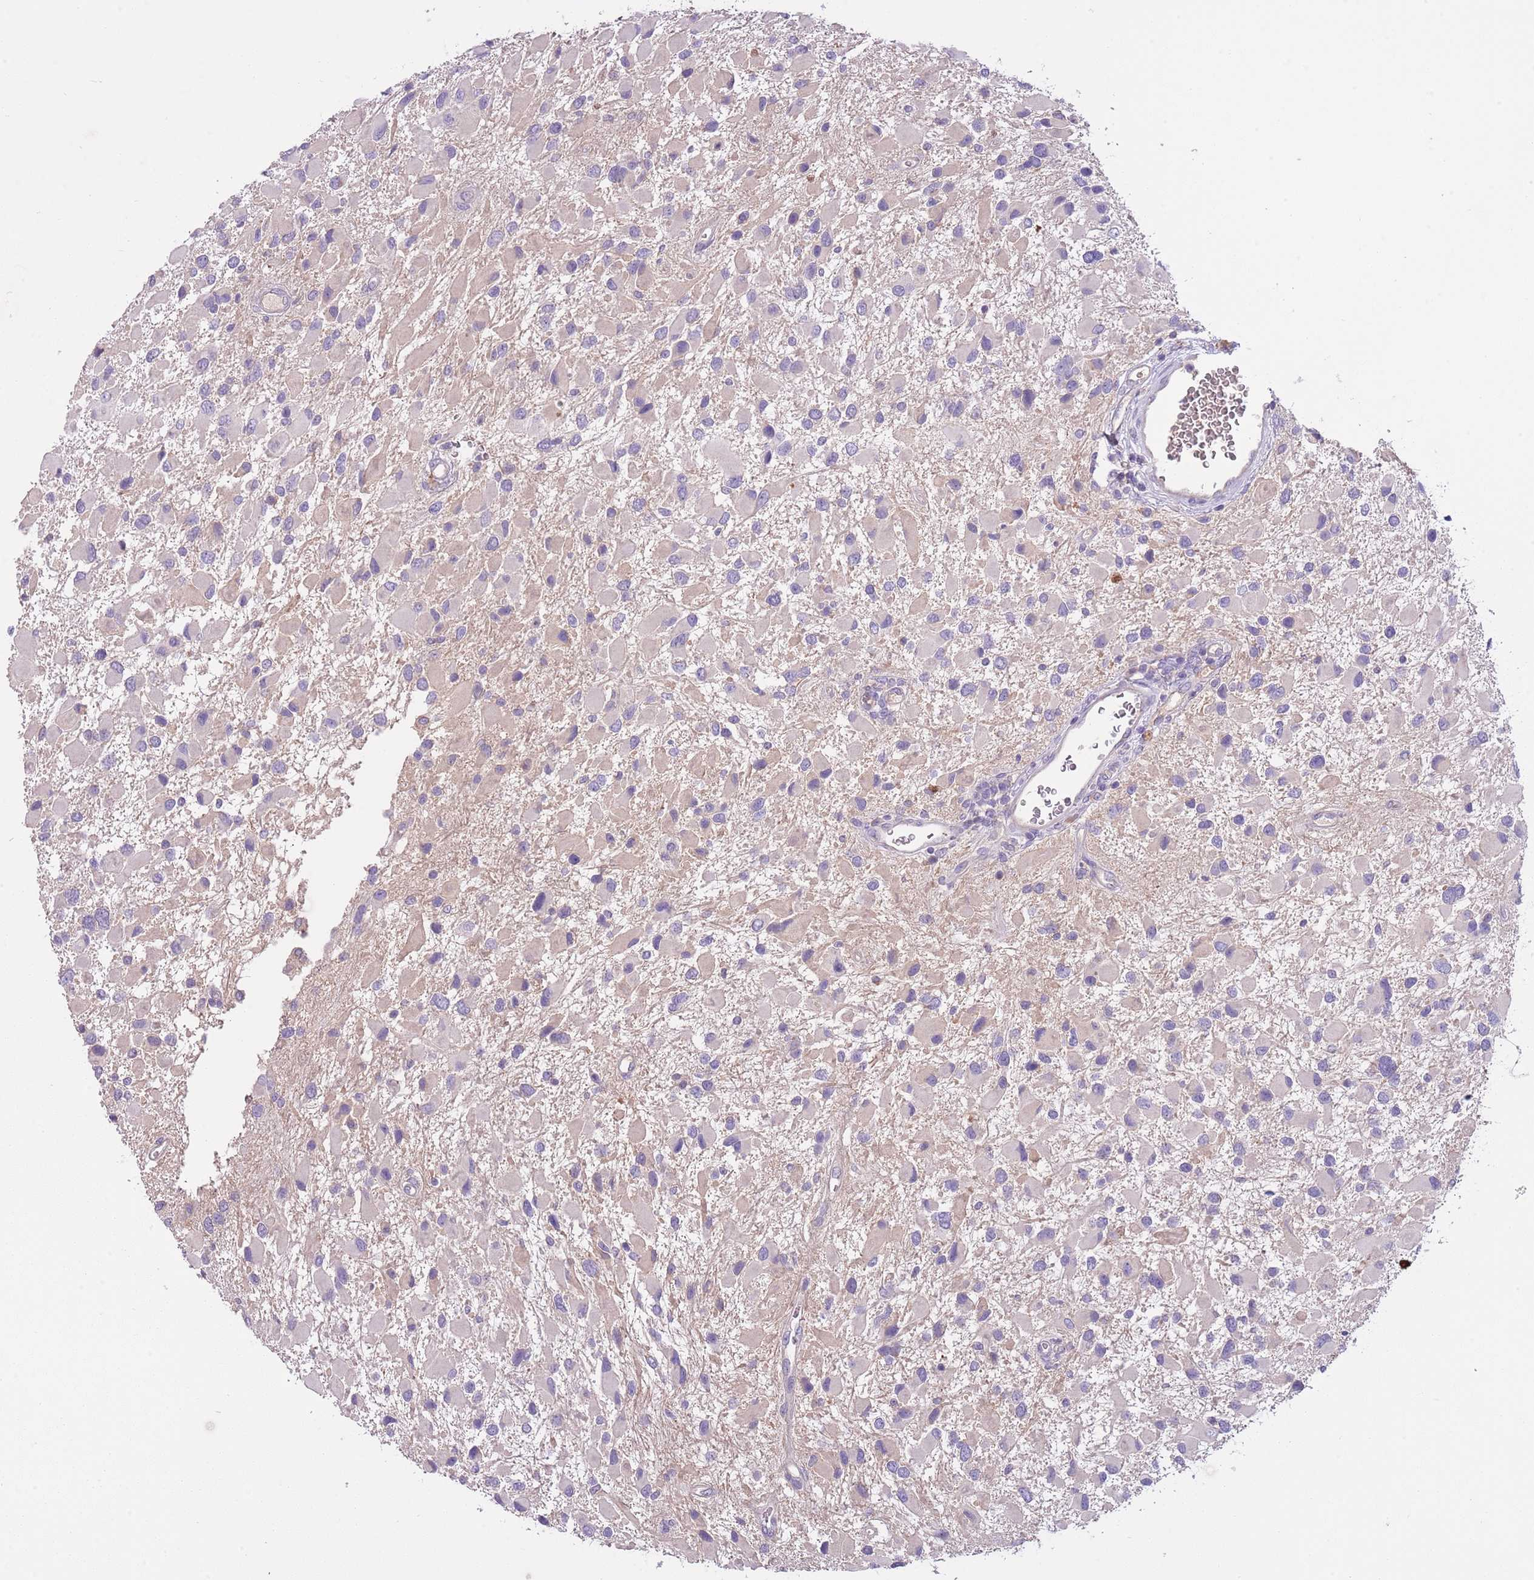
{"staining": {"intensity": "negative", "quantity": "none", "location": "none"}, "tissue": "glioma", "cell_type": "Tumor cells", "image_type": "cancer", "snomed": [{"axis": "morphology", "description": "Glioma, malignant, High grade"}, {"axis": "topography", "description": "Brain"}], "caption": "A micrograph of glioma stained for a protein reveals no brown staining in tumor cells.", "gene": "HES3", "patient": {"sex": "male", "age": 53}}